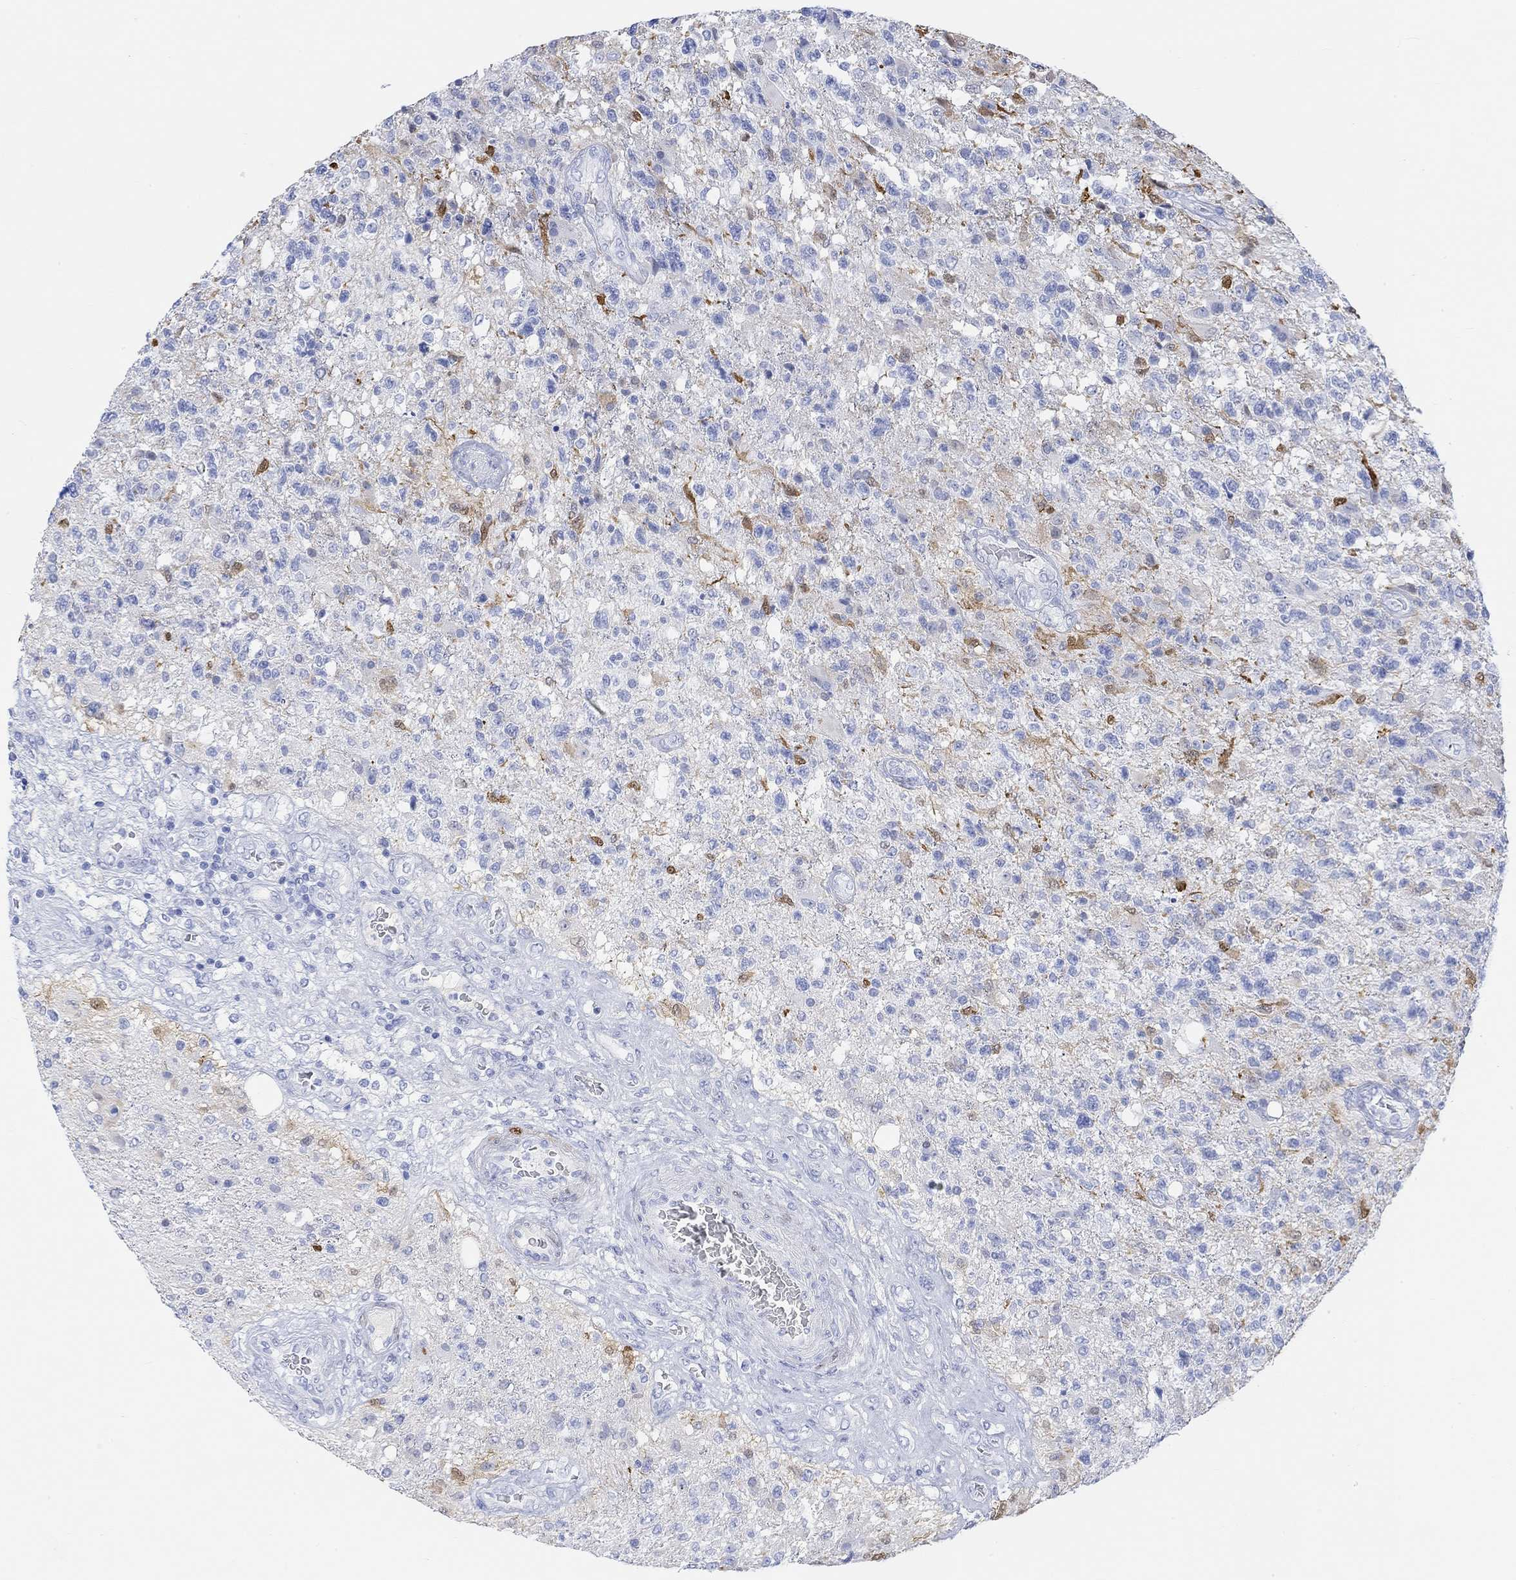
{"staining": {"intensity": "negative", "quantity": "none", "location": "none"}, "tissue": "glioma", "cell_type": "Tumor cells", "image_type": "cancer", "snomed": [{"axis": "morphology", "description": "Glioma, malignant, High grade"}, {"axis": "topography", "description": "Brain"}], "caption": "Immunohistochemical staining of high-grade glioma (malignant) exhibits no significant positivity in tumor cells.", "gene": "TPPP3", "patient": {"sex": "male", "age": 56}}